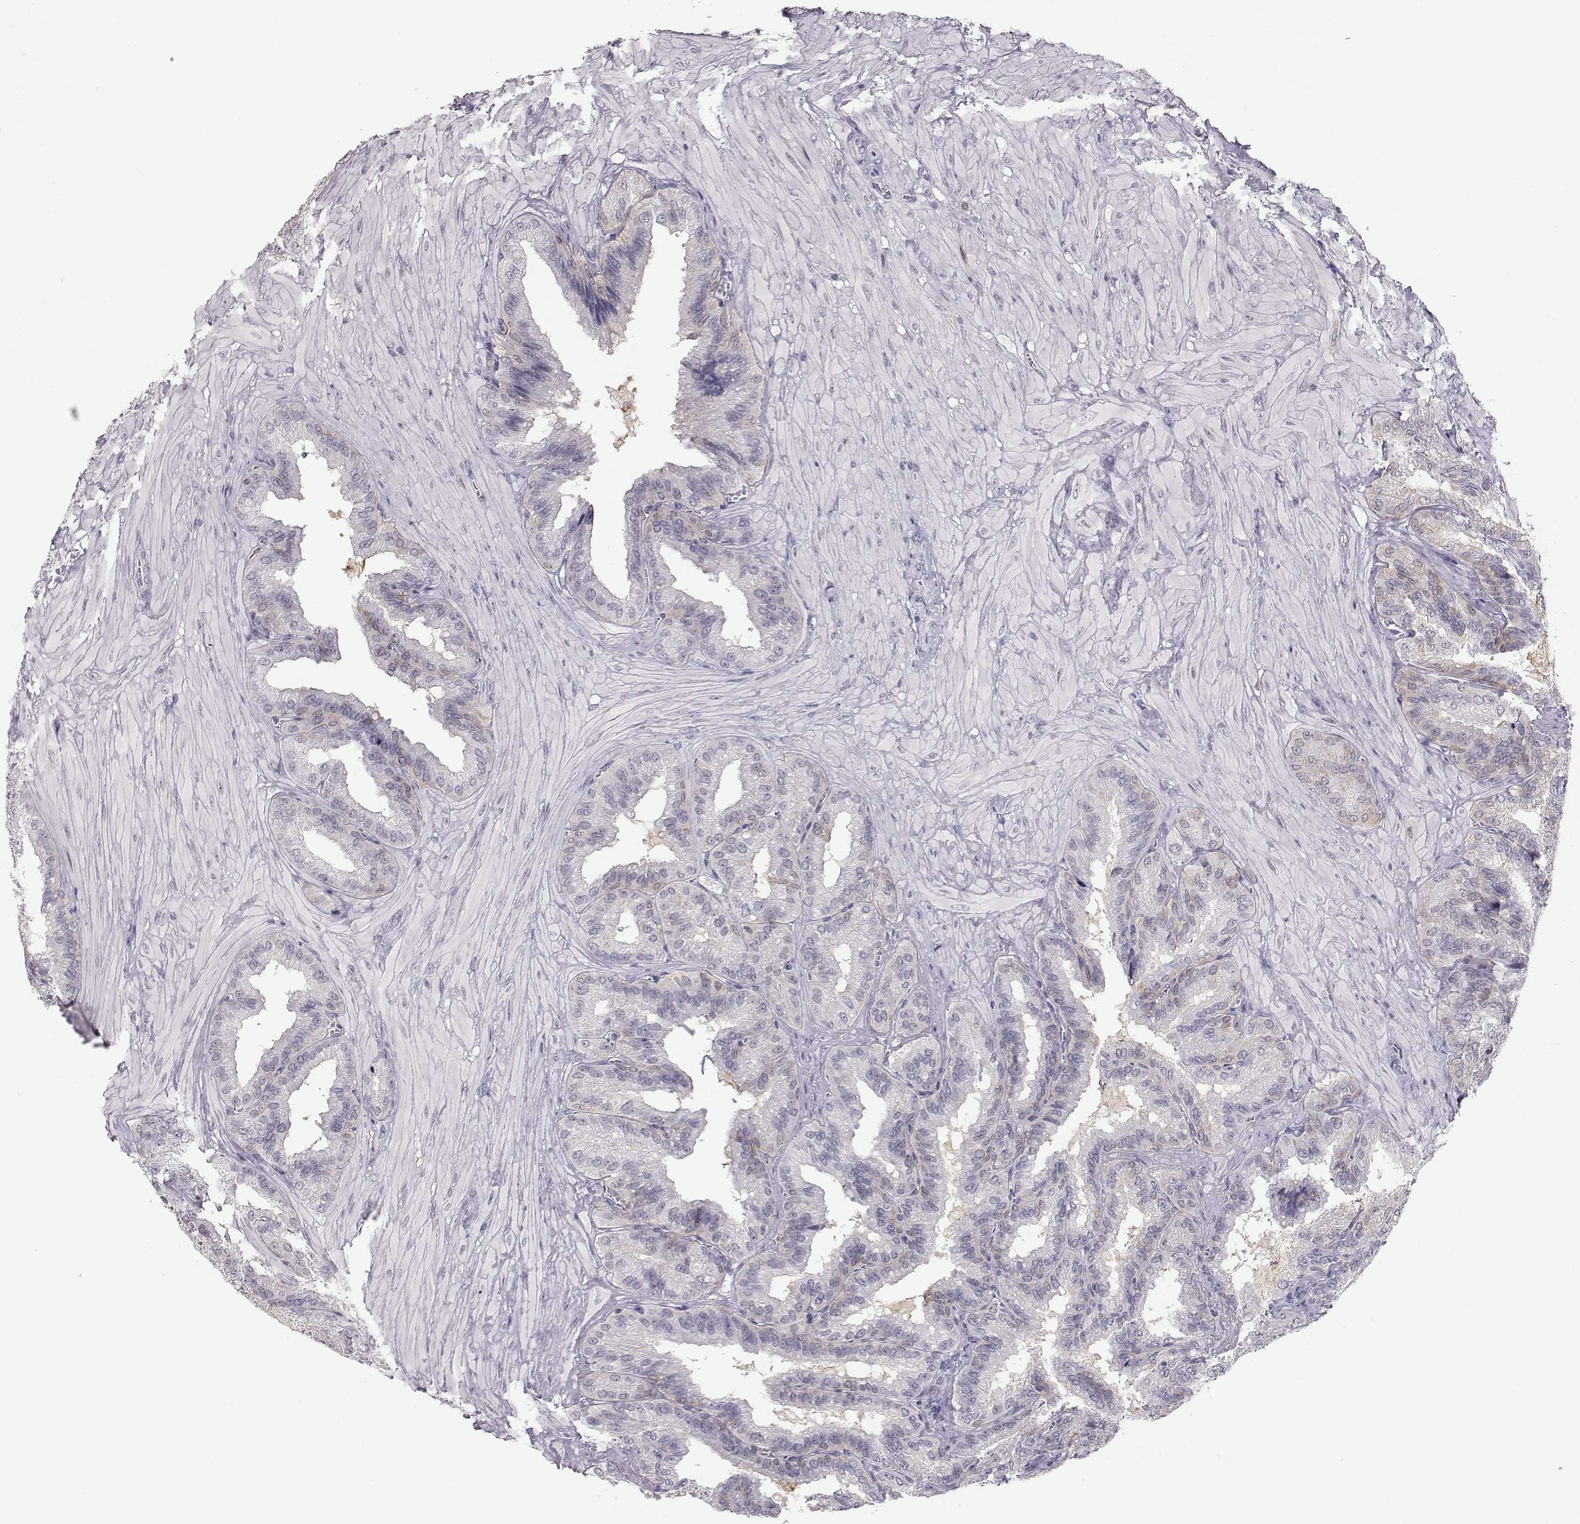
{"staining": {"intensity": "negative", "quantity": "none", "location": "none"}, "tissue": "seminal vesicle", "cell_type": "Glandular cells", "image_type": "normal", "snomed": [{"axis": "morphology", "description": "Normal tissue, NOS"}, {"axis": "topography", "description": "Seminal veicle"}], "caption": "The IHC photomicrograph has no significant expression in glandular cells of seminal vesicle.", "gene": "TEPP", "patient": {"sex": "male", "age": 37}}